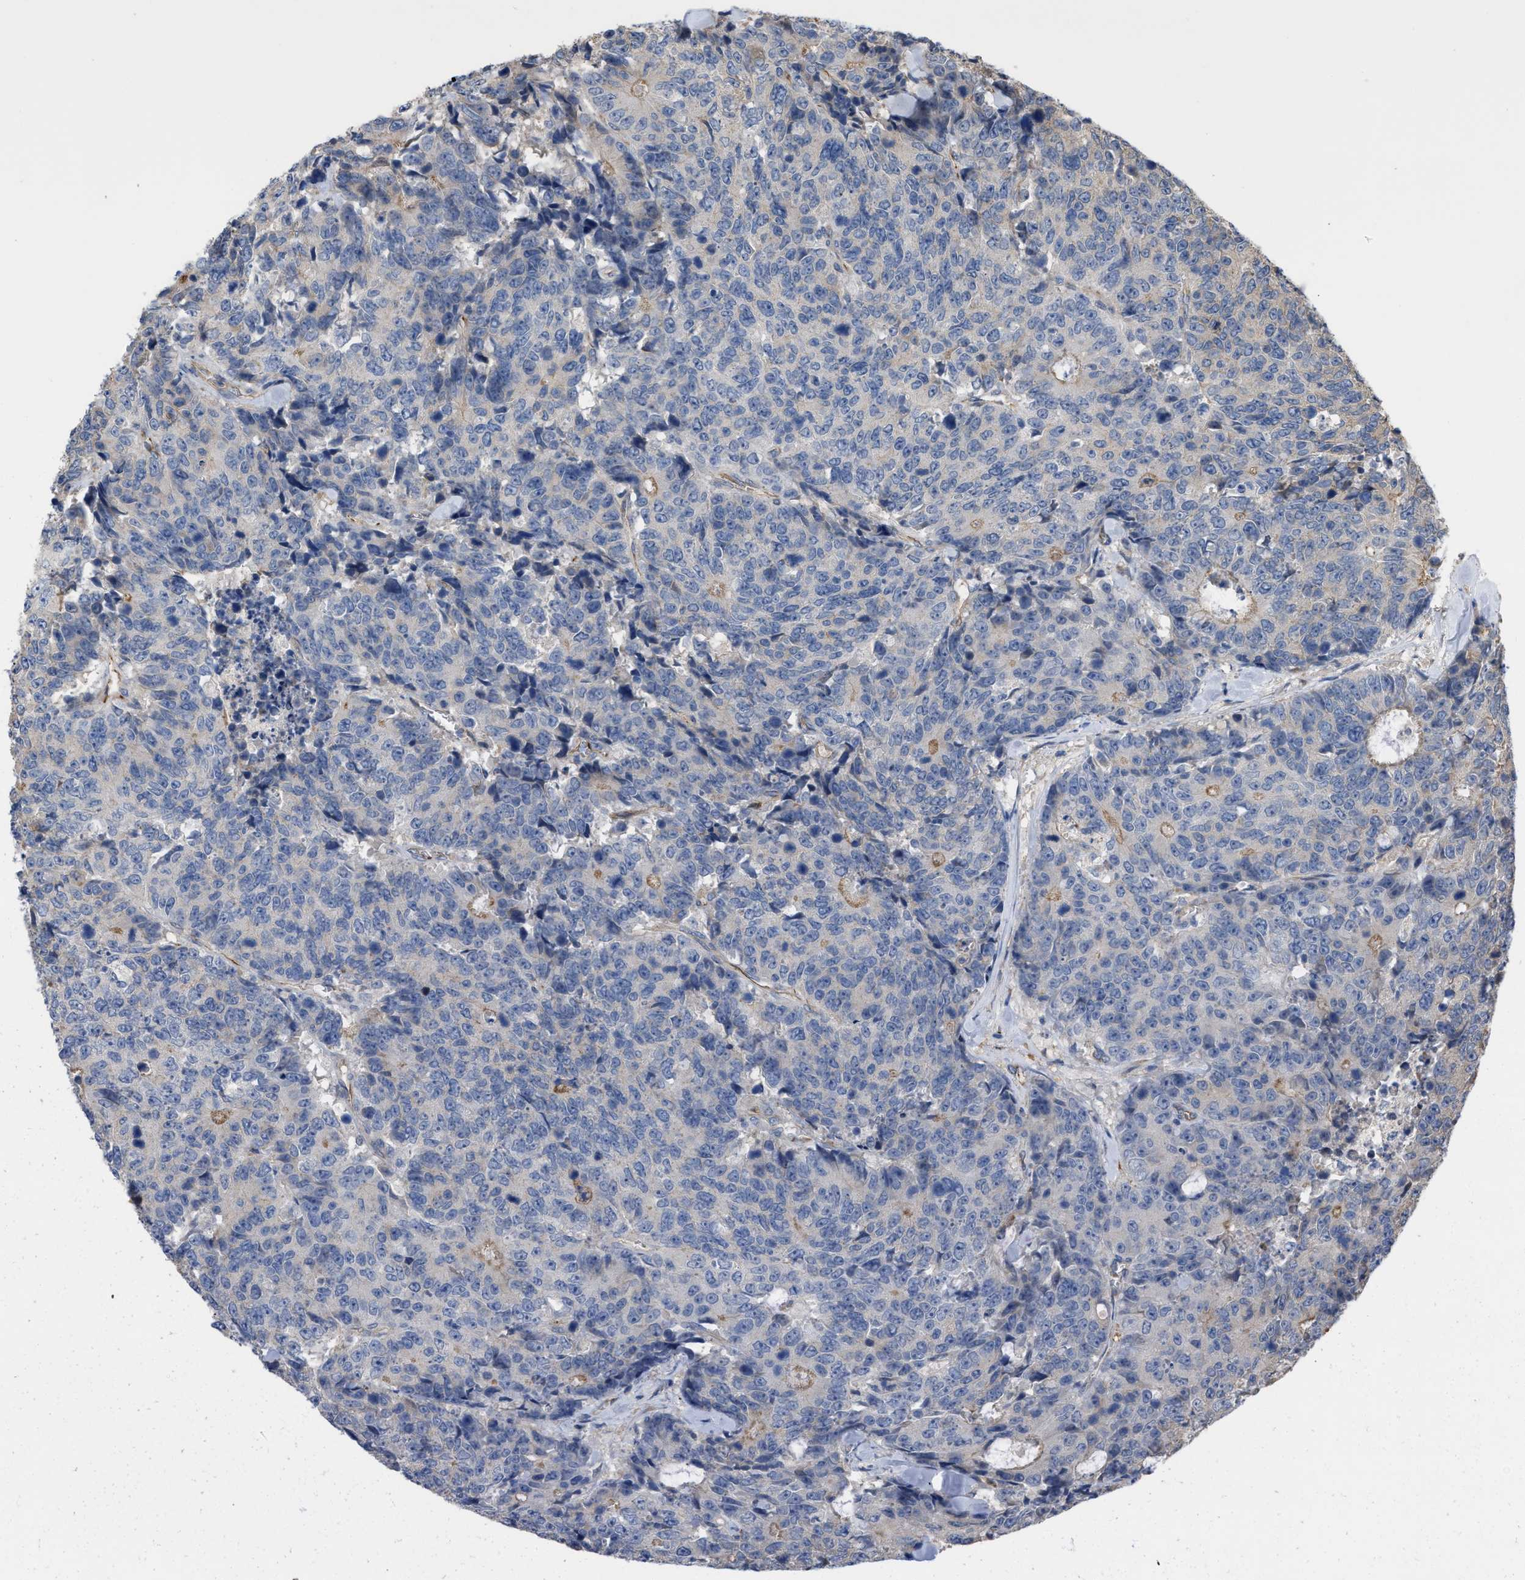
{"staining": {"intensity": "negative", "quantity": "none", "location": "none"}, "tissue": "colorectal cancer", "cell_type": "Tumor cells", "image_type": "cancer", "snomed": [{"axis": "morphology", "description": "Adenocarcinoma, NOS"}, {"axis": "topography", "description": "Colon"}], "caption": "Histopathology image shows no significant protein positivity in tumor cells of colorectal adenocarcinoma.", "gene": "SLC4A11", "patient": {"sex": "female", "age": 86}}